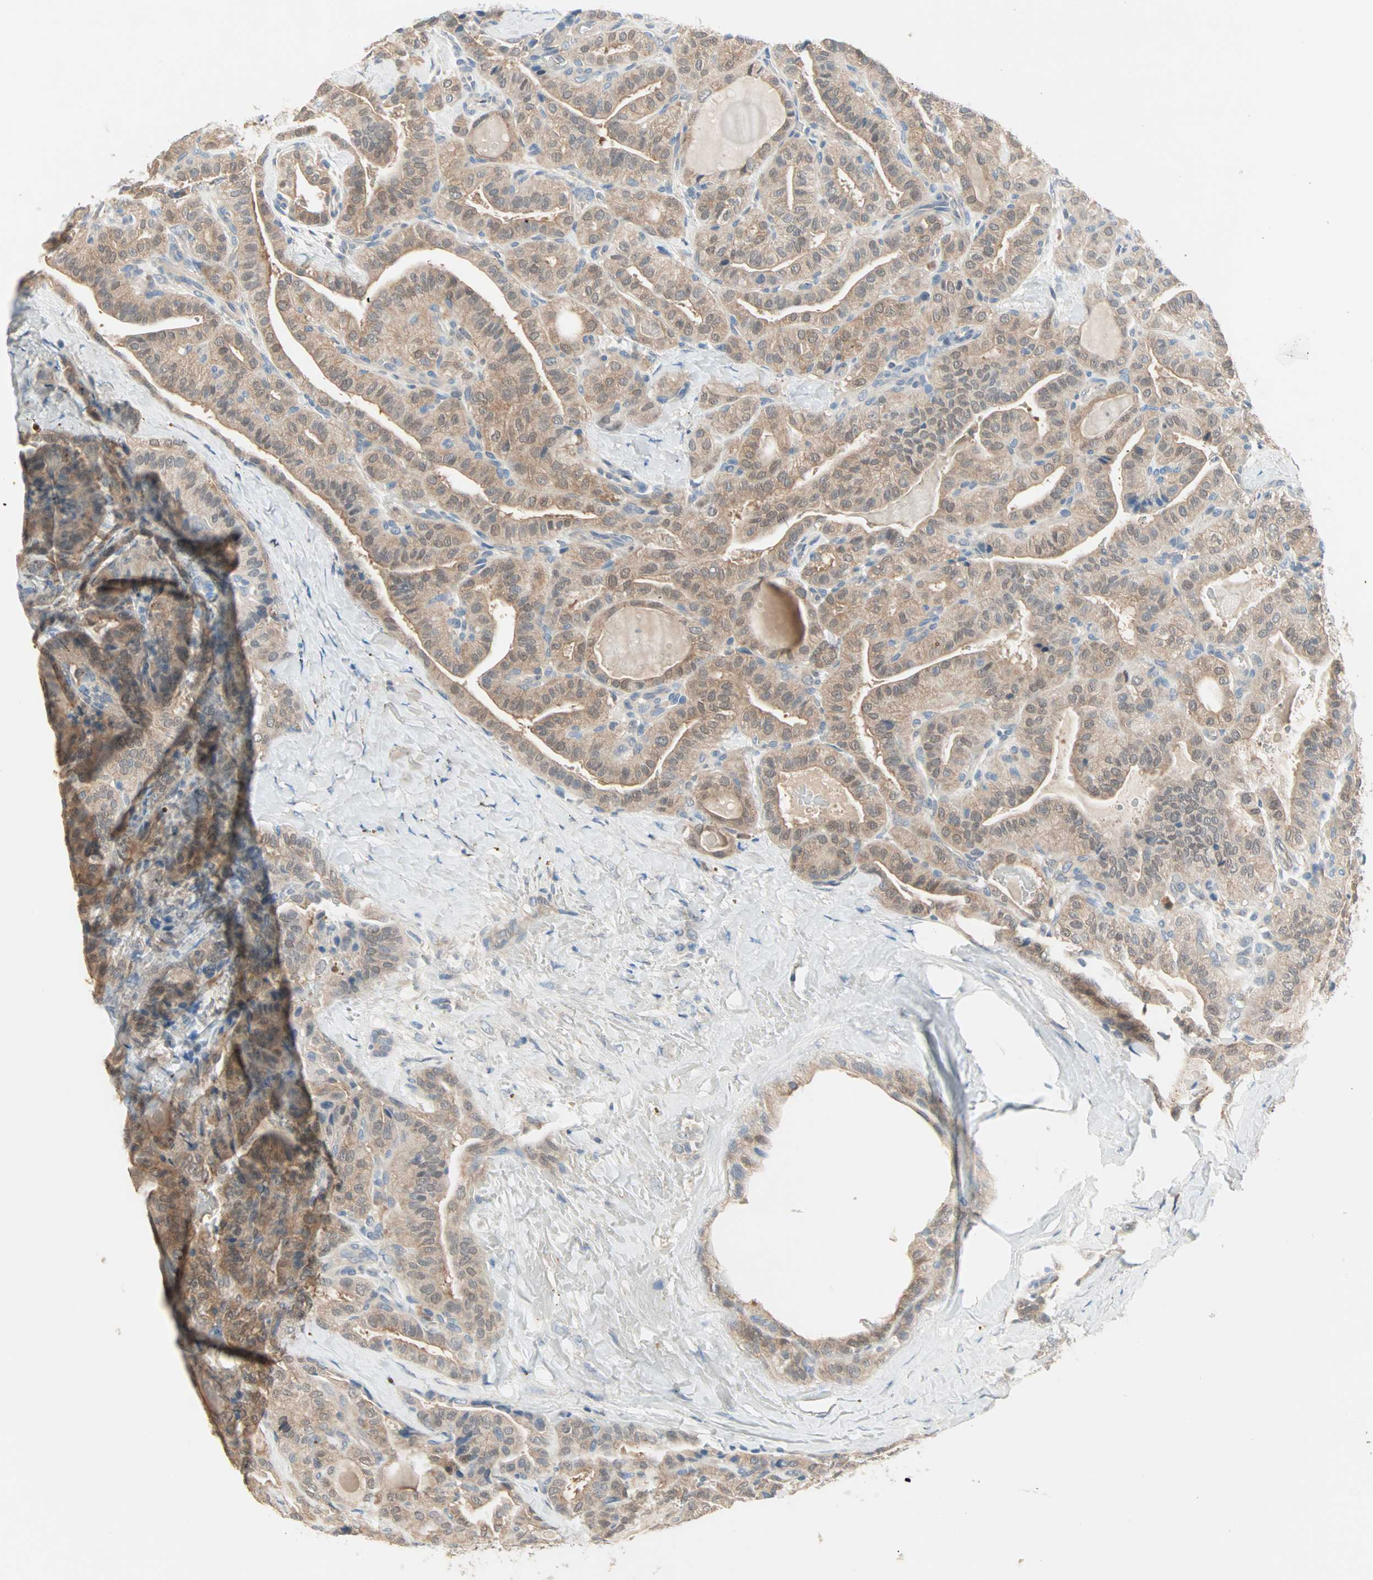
{"staining": {"intensity": "moderate", "quantity": ">75%", "location": "cytoplasmic/membranous"}, "tissue": "thyroid cancer", "cell_type": "Tumor cells", "image_type": "cancer", "snomed": [{"axis": "morphology", "description": "Papillary adenocarcinoma, NOS"}, {"axis": "topography", "description": "Thyroid gland"}], "caption": "IHC micrograph of thyroid cancer (papillary adenocarcinoma) stained for a protein (brown), which demonstrates medium levels of moderate cytoplasmic/membranous expression in about >75% of tumor cells.", "gene": "MPI", "patient": {"sex": "male", "age": 77}}